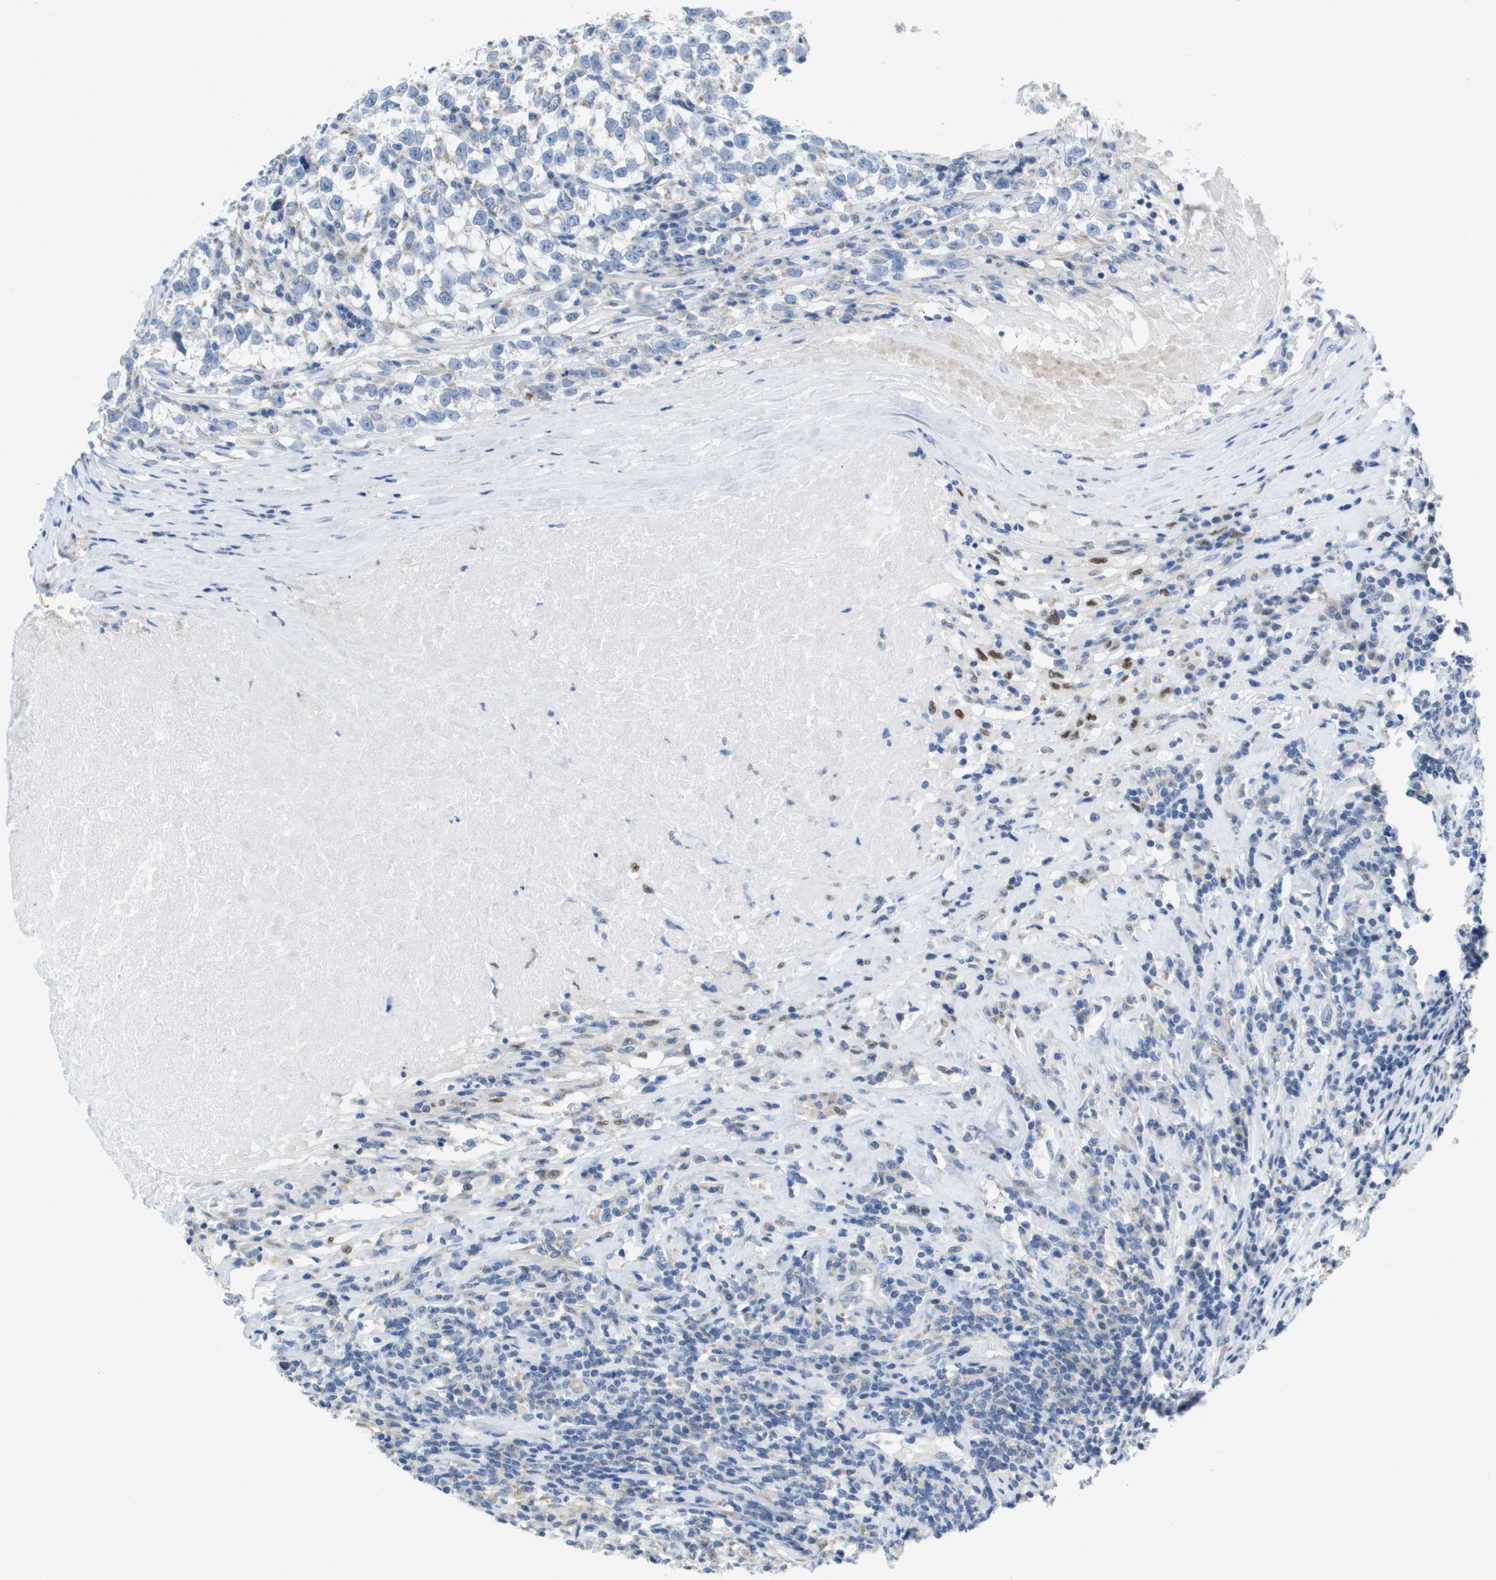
{"staining": {"intensity": "negative", "quantity": "none", "location": "none"}, "tissue": "testis cancer", "cell_type": "Tumor cells", "image_type": "cancer", "snomed": [{"axis": "morphology", "description": "Normal tissue, NOS"}, {"axis": "morphology", "description": "Seminoma, NOS"}, {"axis": "topography", "description": "Testis"}], "caption": "Immunohistochemistry (IHC) of testis cancer (seminoma) exhibits no expression in tumor cells.", "gene": "PTDSS1", "patient": {"sex": "male", "age": 43}}